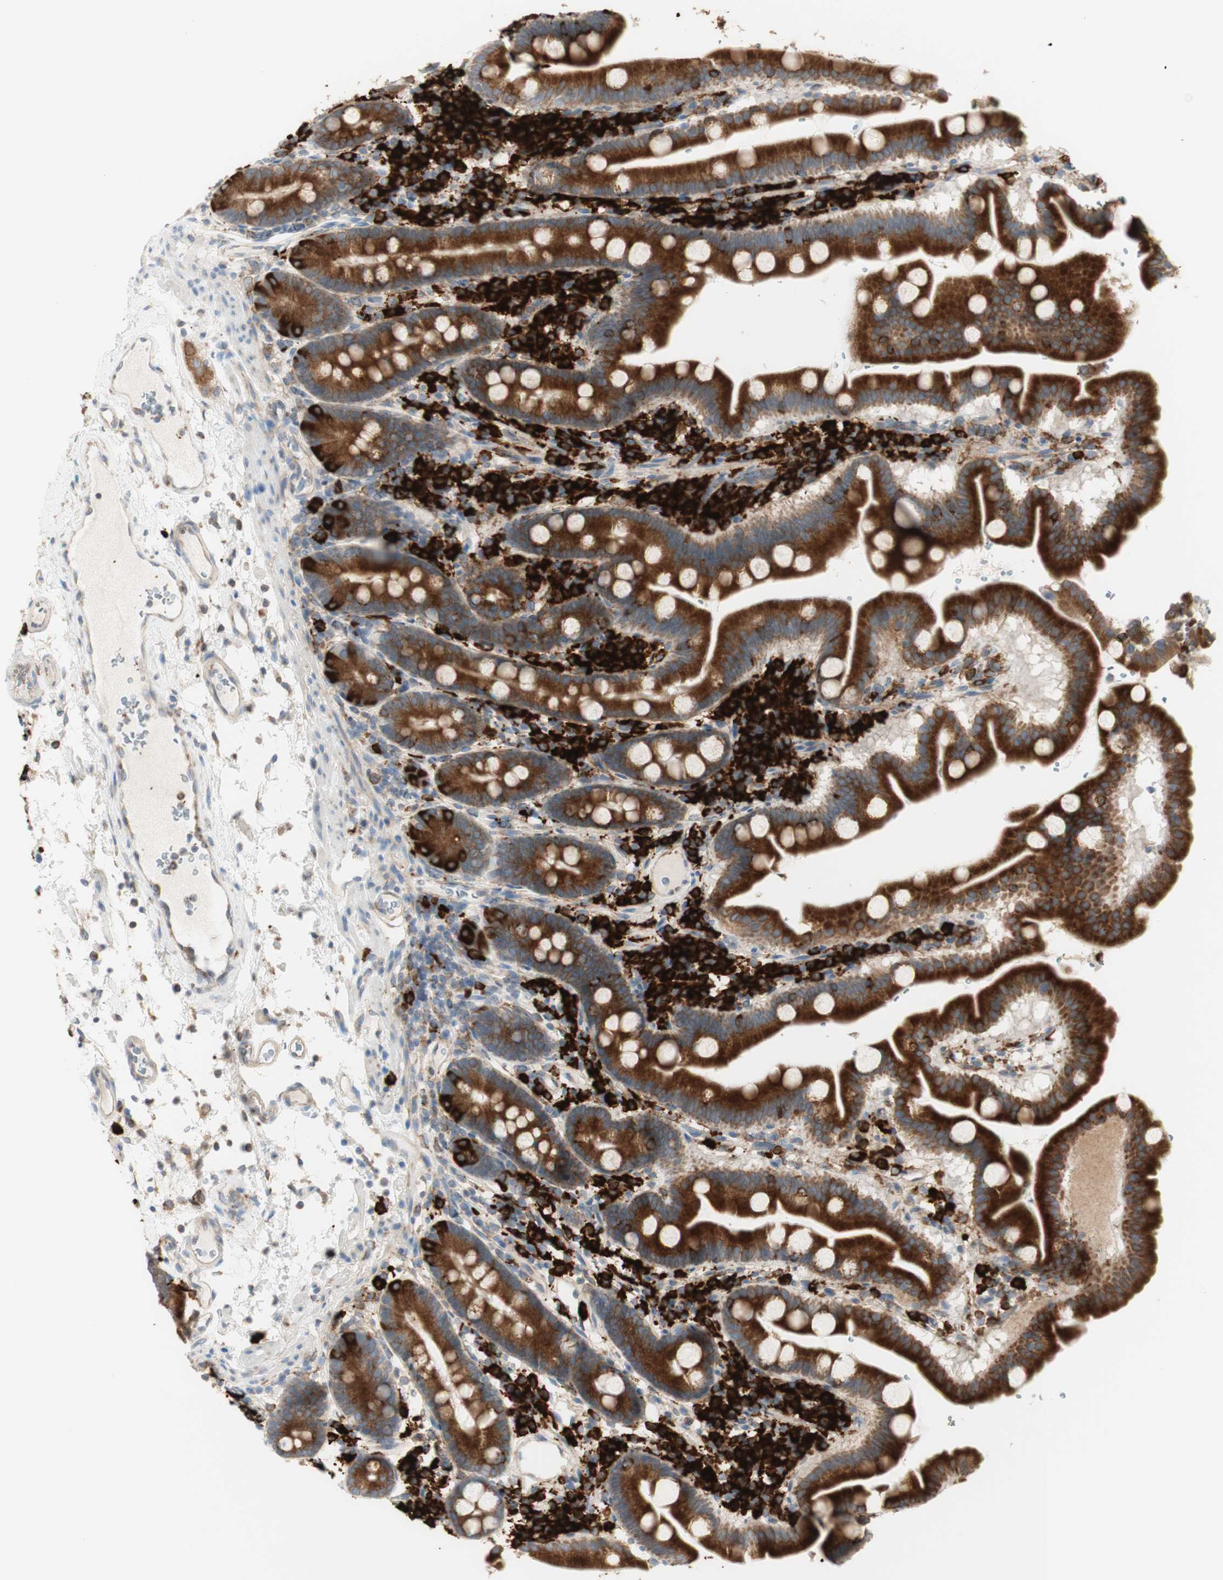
{"staining": {"intensity": "strong", "quantity": ">75%", "location": "cytoplasmic/membranous"}, "tissue": "duodenum", "cell_type": "Glandular cells", "image_type": "normal", "snomed": [{"axis": "morphology", "description": "Normal tissue, NOS"}, {"axis": "topography", "description": "Duodenum"}], "caption": "An image showing strong cytoplasmic/membranous positivity in about >75% of glandular cells in unremarkable duodenum, as visualized by brown immunohistochemical staining.", "gene": "MANF", "patient": {"sex": "male", "age": 50}}